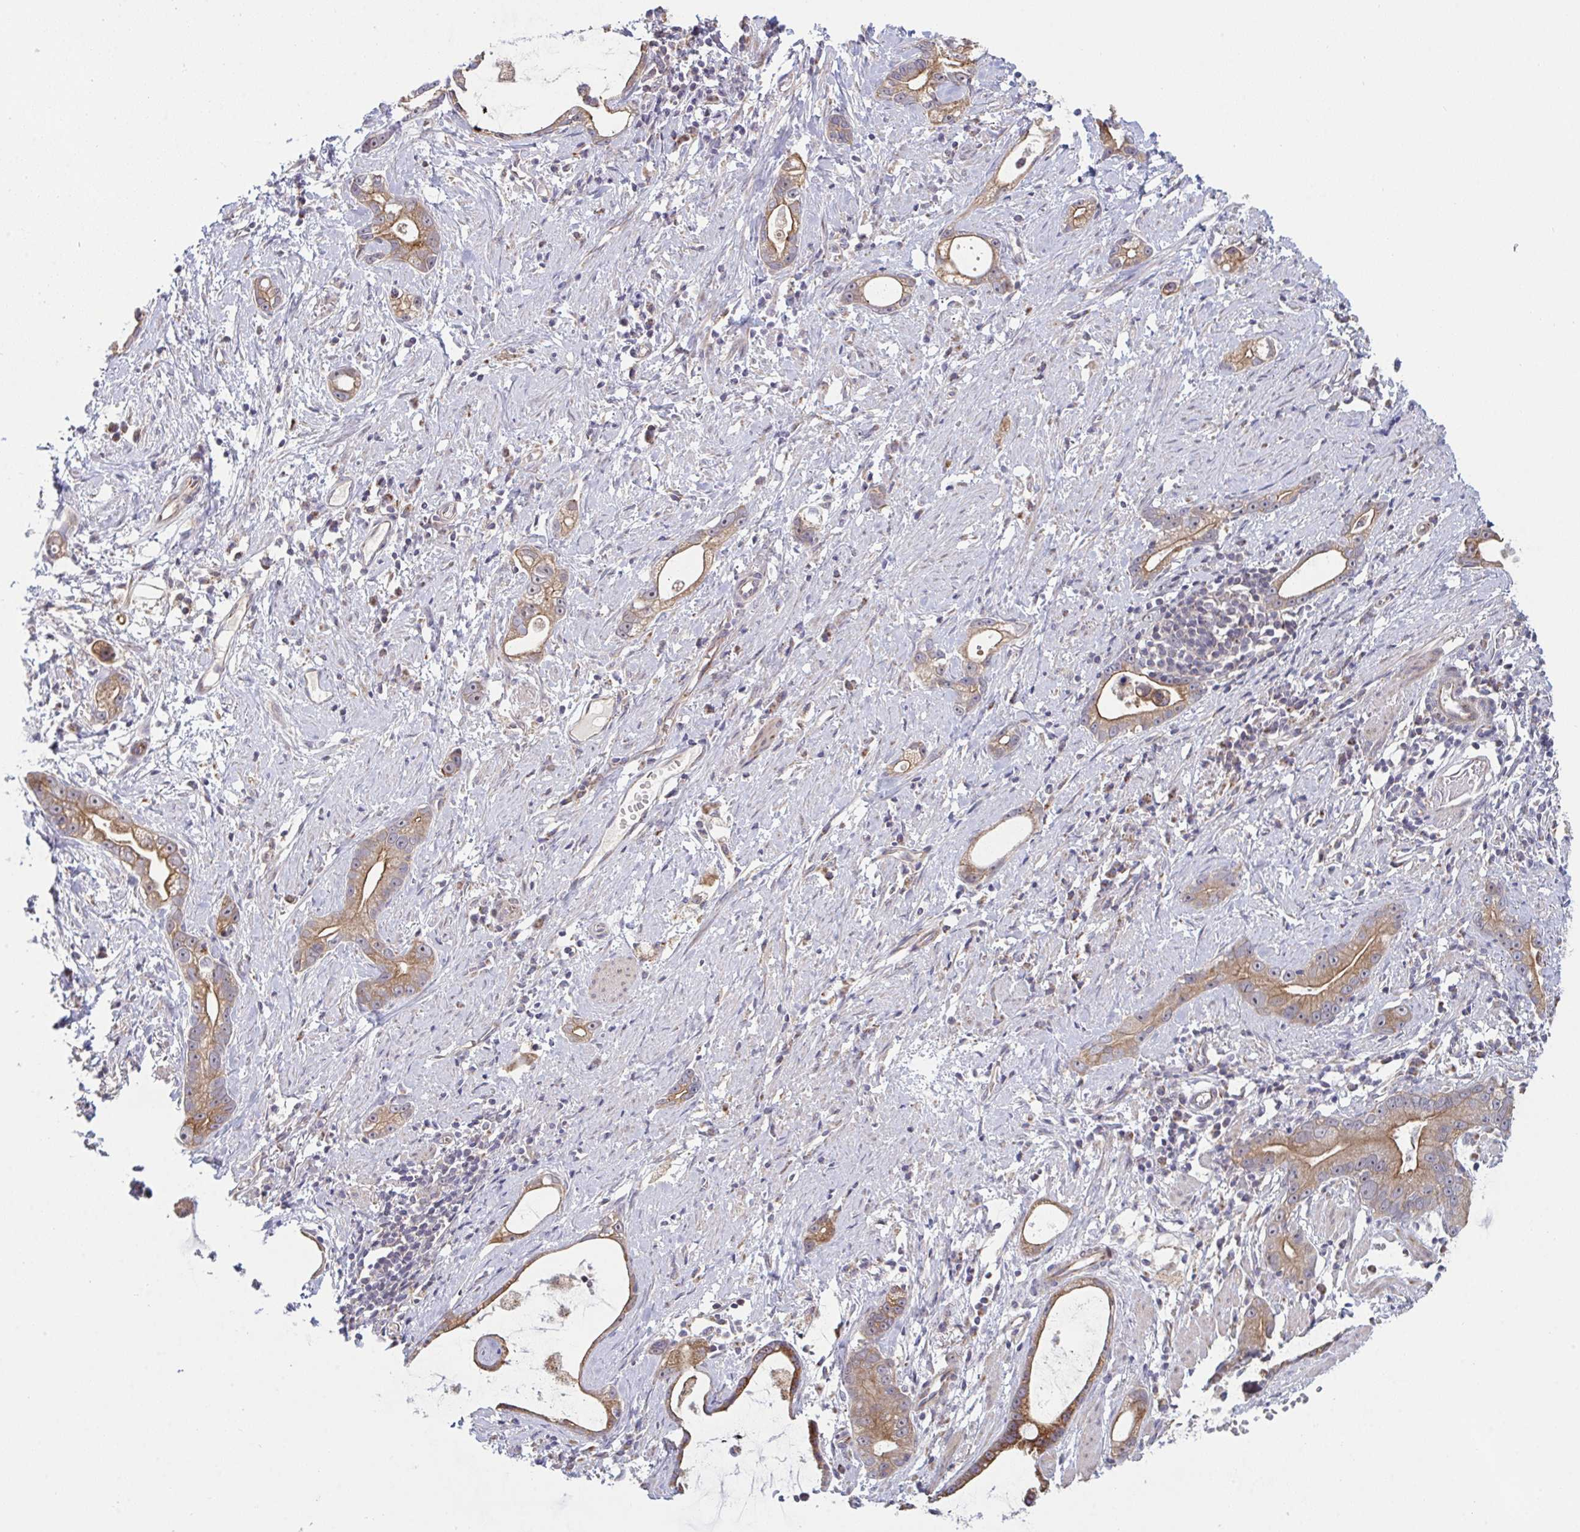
{"staining": {"intensity": "moderate", "quantity": ">75%", "location": "cytoplasmic/membranous"}, "tissue": "stomach cancer", "cell_type": "Tumor cells", "image_type": "cancer", "snomed": [{"axis": "morphology", "description": "Adenocarcinoma, NOS"}, {"axis": "topography", "description": "Stomach"}], "caption": "Tumor cells display medium levels of moderate cytoplasmic/membranous expression in approximately >75% of cells in human stomach adenocarcinoma. (DAB IHC, brown staining for protein, blue staining for nuclei).", "gene": "XAF1", "patient": {"sex": "male", "age": 55}}